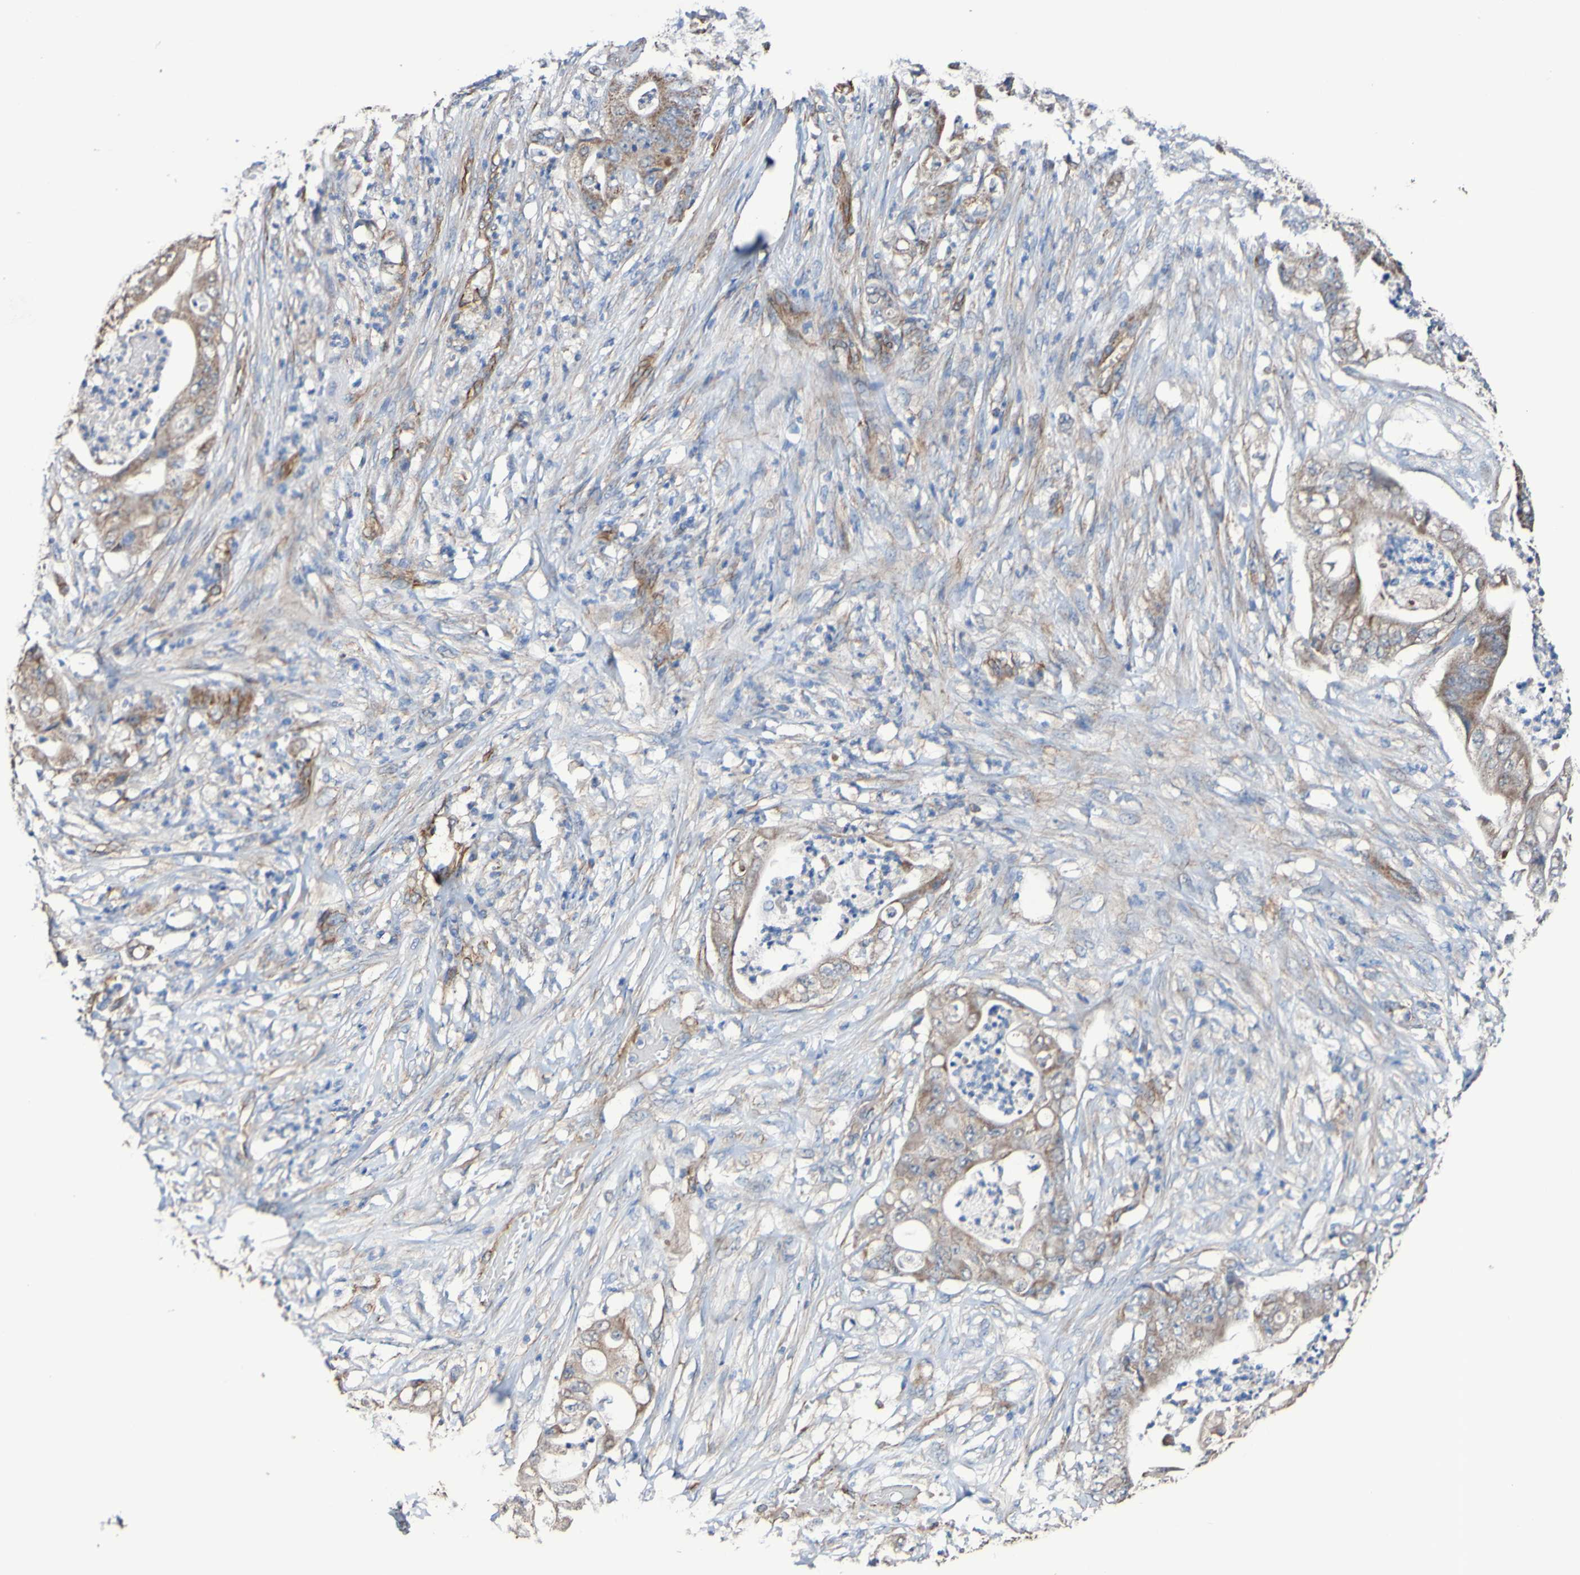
{"staining": {"intensity": "moderate", "quantity": ">75%", "location": "cytoplasmic/membranous"}, "tissue": "stomach cancer", "cell_type": "Tumor cells", "image_type": "cancer", "snomed": [{"axis": "morphology", "description": "Adenocarcinoma, NOS"}, {"axis": "topography", "description": "Stomach"}], "caption": "The micrograph reveals immunohistochemical staining of stomach cancer (adenocarcinoma). There is moderate cytoplasmic/membranous expression is appreciated in about >75% of tumor cells.", "gene": "ELMOD3", "patient": {"sex": "female", "age": 73}}